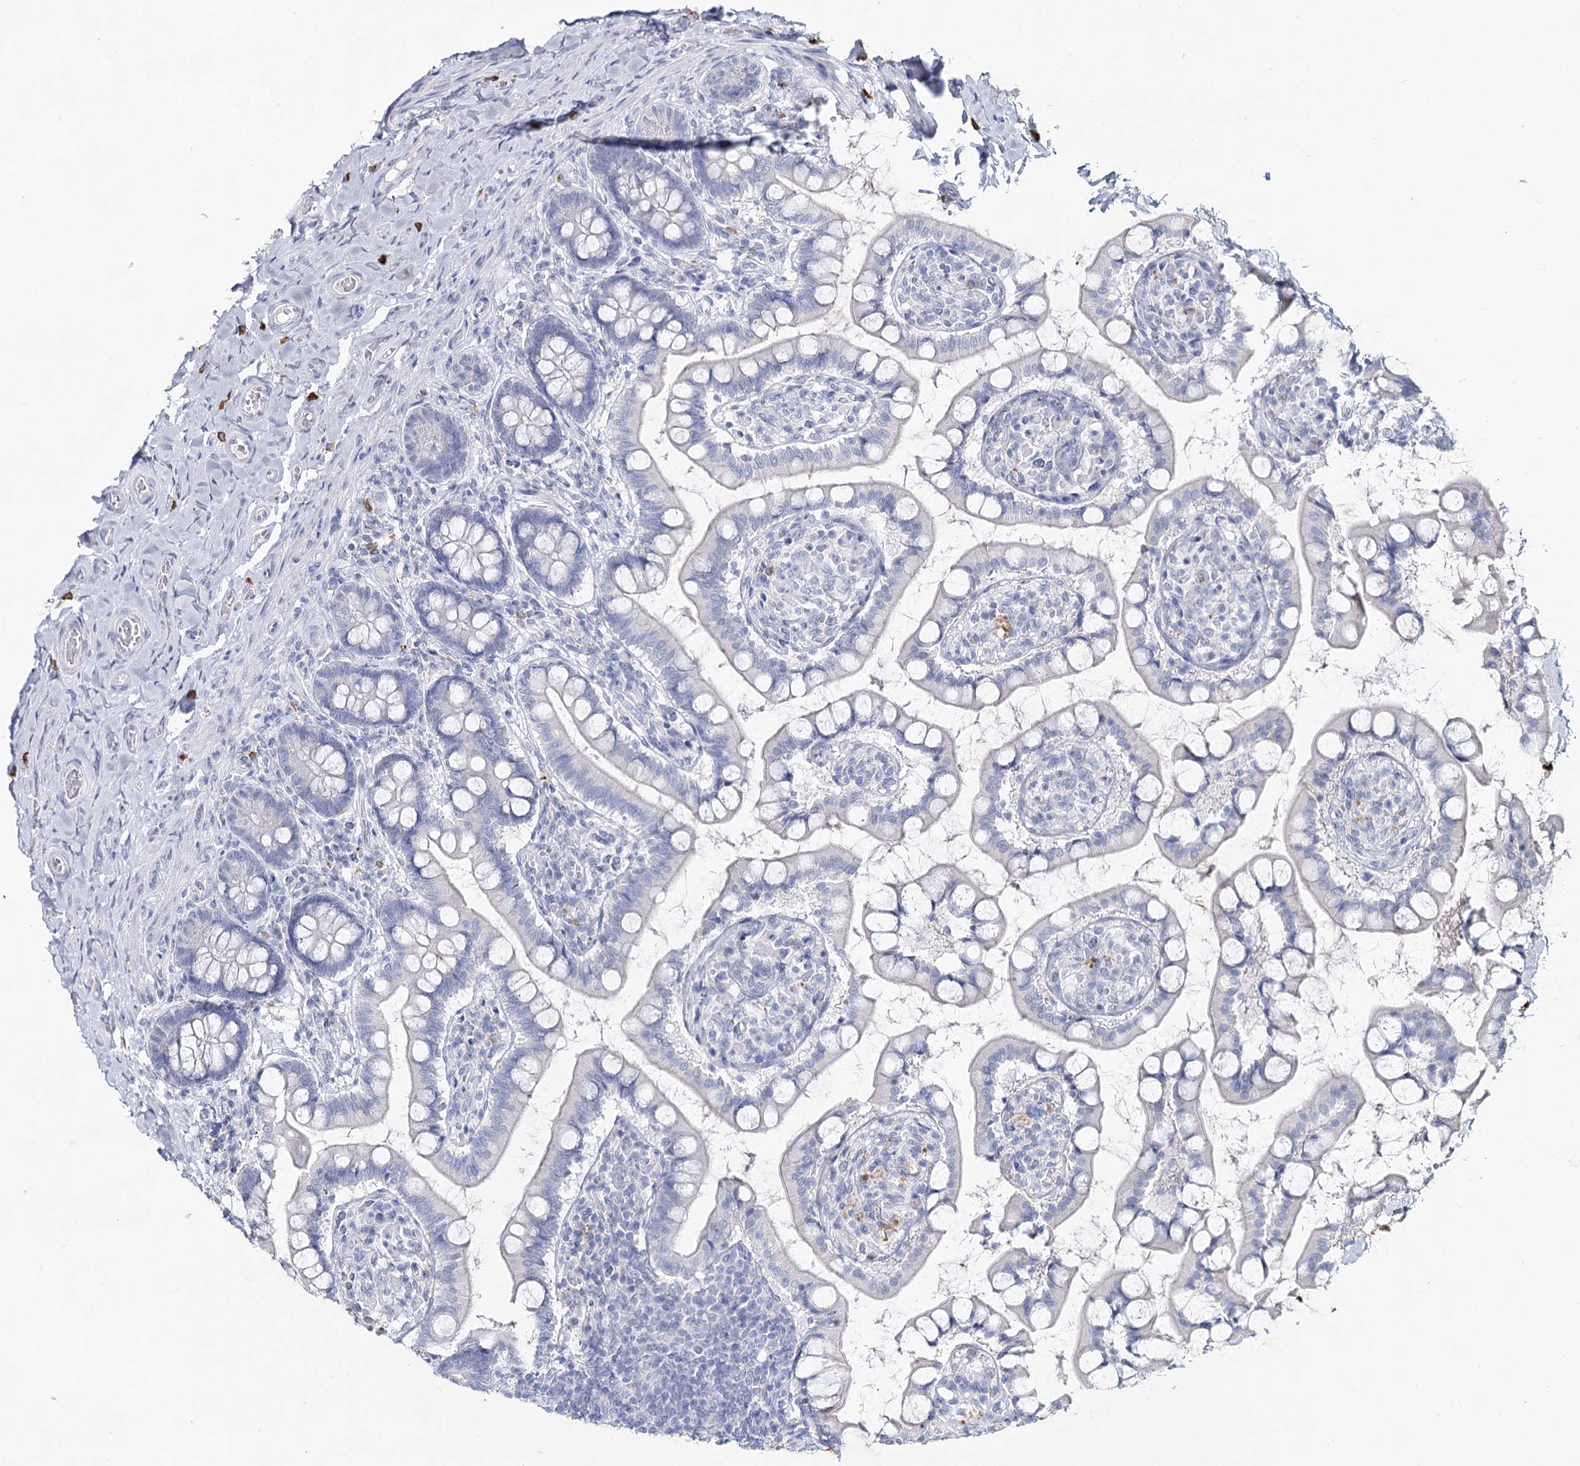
{"staining": {"intensity": "negative", "quantity": "none", "location": "none"}, "tissue": "small intestine", "cell_type": "Glandular cells", "image_type": "normal", "snomed": [{"axis": "morphology", "description": "Normal tissue, NOS"}, {"axis": "topography", "description": "Small intestine"}], "caption": "Image shows no protein staining in glandular cells of unremarkable small intestine. (DAB (3,3'-diaminobenzidine) IHC with hematoxylin counter stain).", "gene": "CCDC73", "patient": {"sex": "male", "age": 52}}